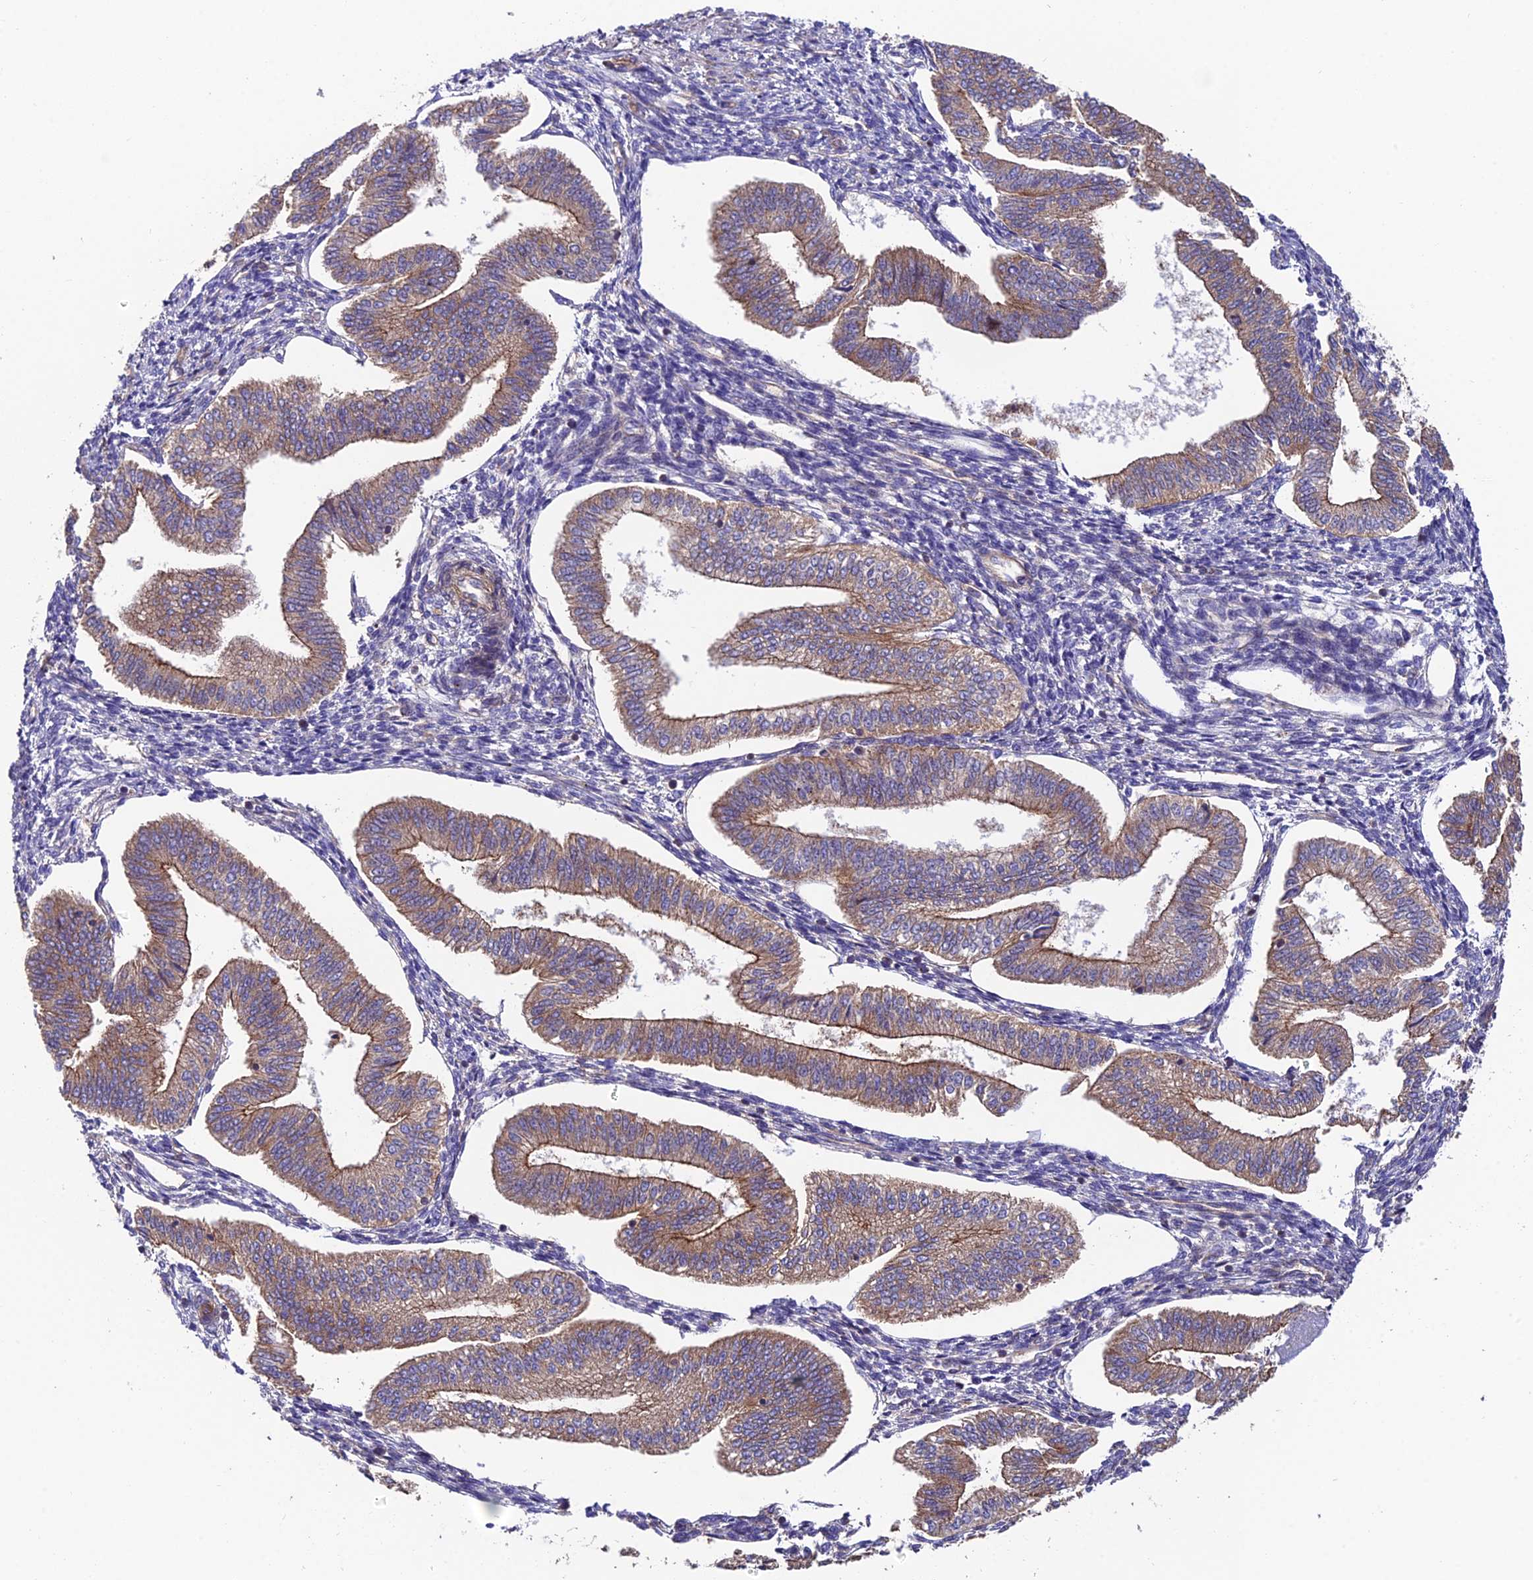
{"staining": {"intensity": "weak", "quantity": "<25%", "location": "cytoplasmic/membranous"}, "tissue": "endometrium", "cell_type": "Cells in endometrial stroma", "image_type": "normal", "snomed": [{"axis": "morphology", "description": "Normal tissue, NOS"}, {"axis": "topography", "description": "Endometrium"}], "caption": "There is no significant positivity in cells in endometrial stroma of endometrium. (DAB (3,3'-diaminobenzidine) immunohistochemistry (IHC) visualized using brightfield microscopy, high magnification).", "gene": "QRFP", "patient": {"sex": "female", "age": 34}}